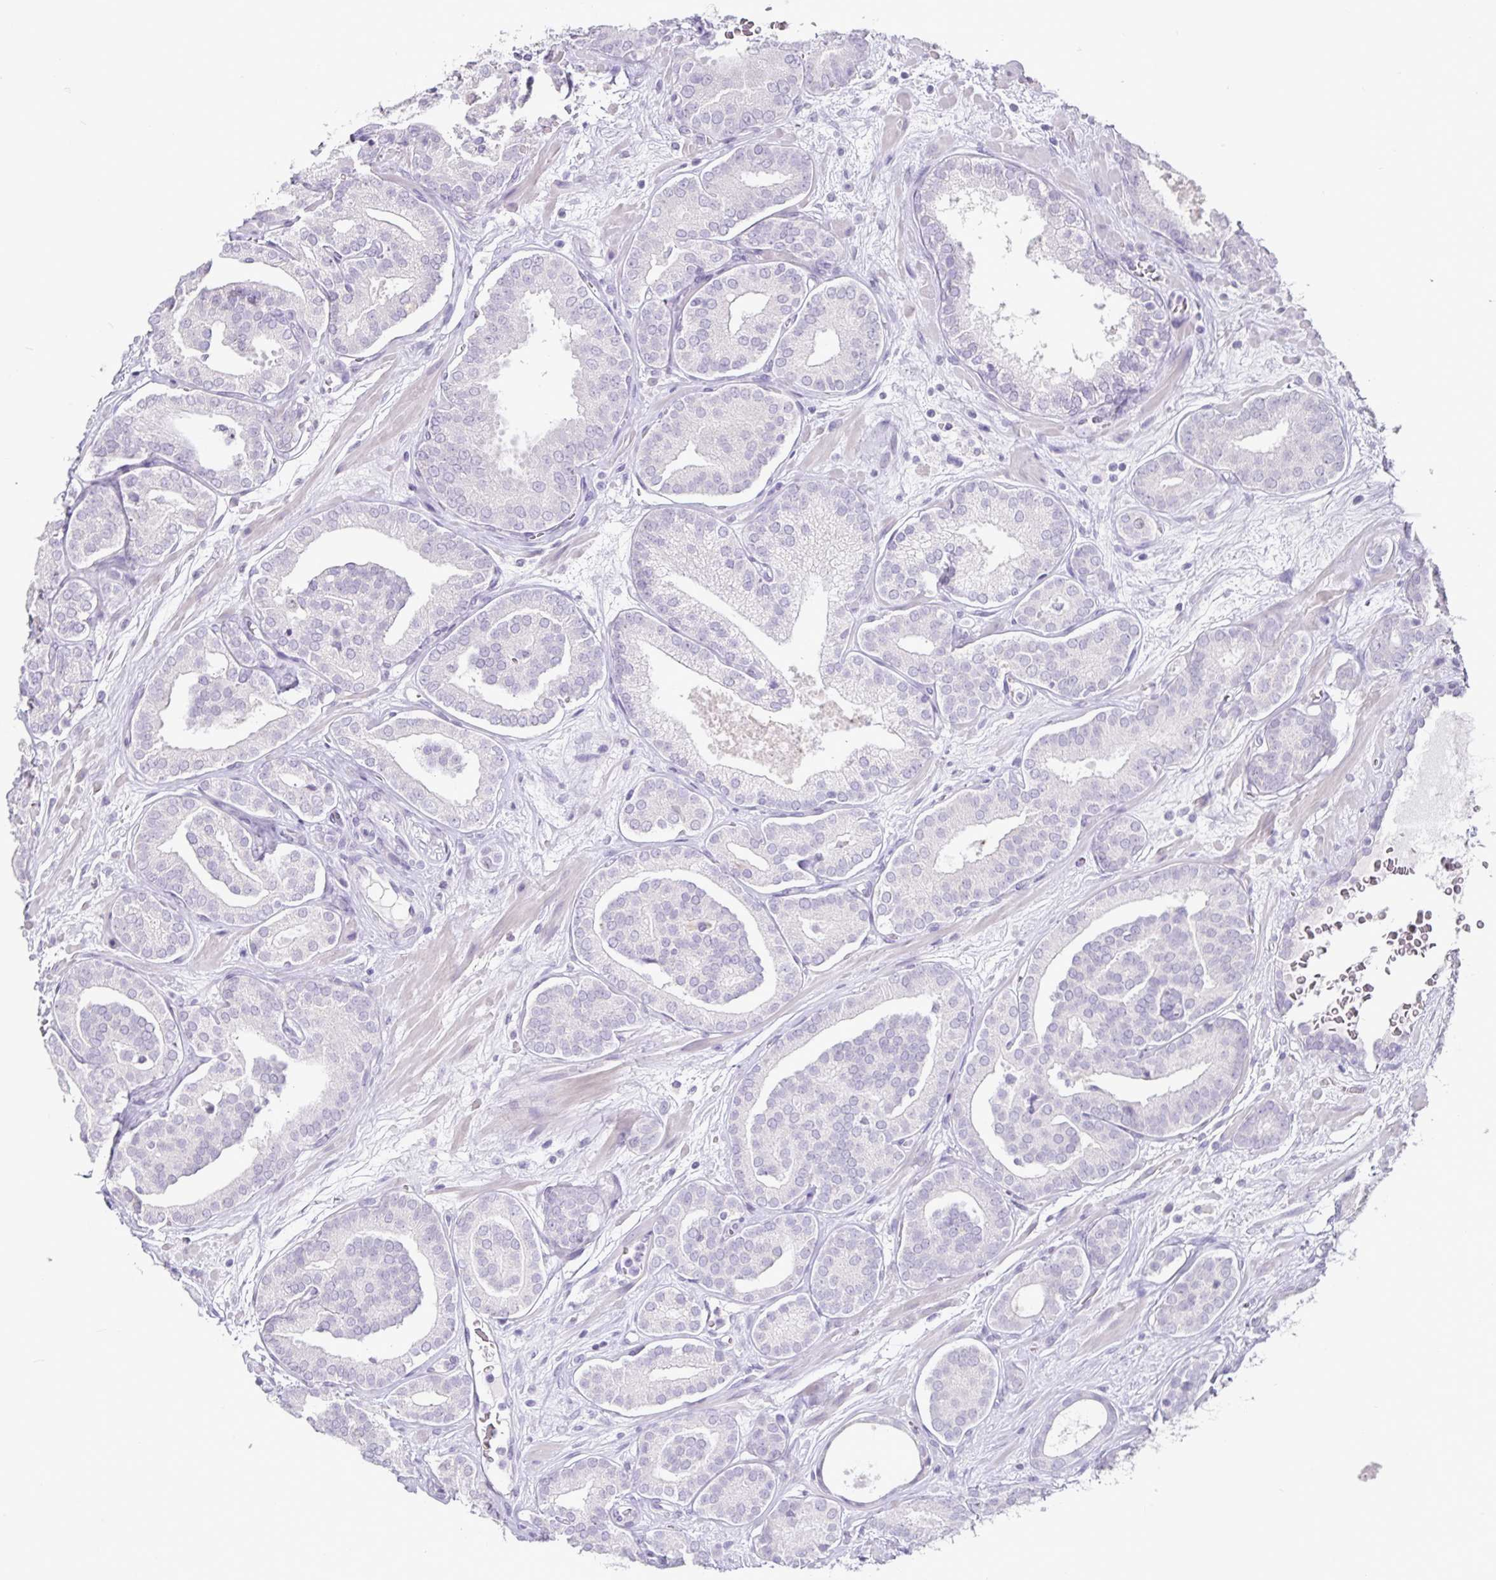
{"staining": {"intensity": "negative", "quantity": "none", "location": "none"}, "tissue": "prostate cancer", "cell_type": "Tumor cells", "image_type": "cancer", "snomed": [{"axis": "morphology", "description": "Adenocarcinoma, High grade"}, {"axis": "topography", "description": "Prostate"}], "caption": "Tumor cells show no significant expression in prostate cancer. (DAB (3,3'-diaminobenzidine) IHC visualized using brightfield microscopy, high magnification).", "gene": "CA12", "patient": {"sex": "male", "age": 66}}